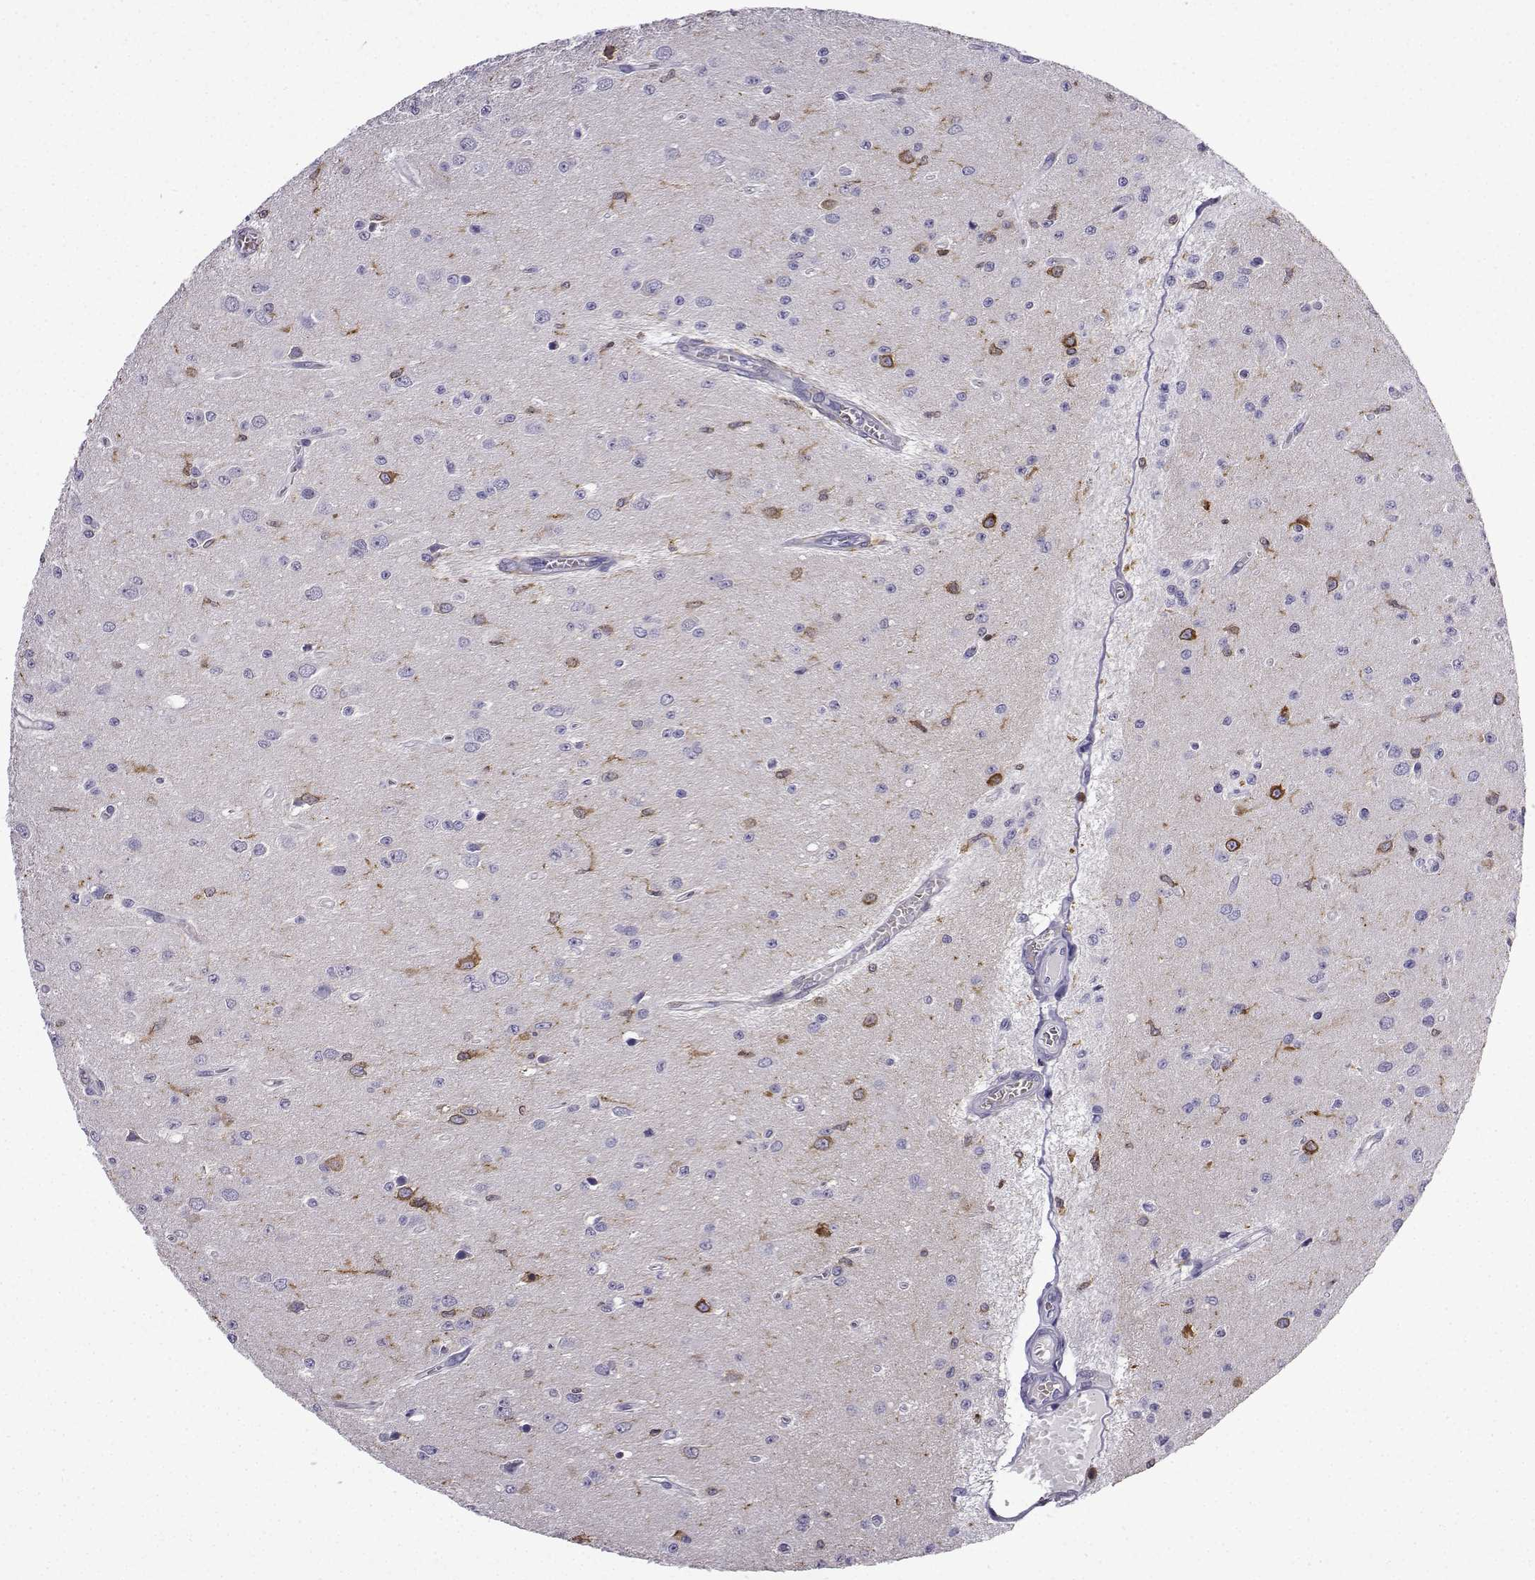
{"staining": {"intensity": "negative", "quantity": "none", "location": "none"}, "tissue": "glioma", "cell_type": "Tumor cells", "image_type": "cancer", "snomed": [{"axis": "morphology", "description": "Glioma, malignant, Low grade"}, {"axis": "topography", "description": "Brain"}], "caption": "Micrograph shows no significant protein expression in tumor cells of malignant glioma (low-grade). The staining is performed using DAB brown chromogen with nuclei counter-stained in using hematoxylin.", "gene": "DOCK10", "patient": {"sex": "female", "age": 45}}